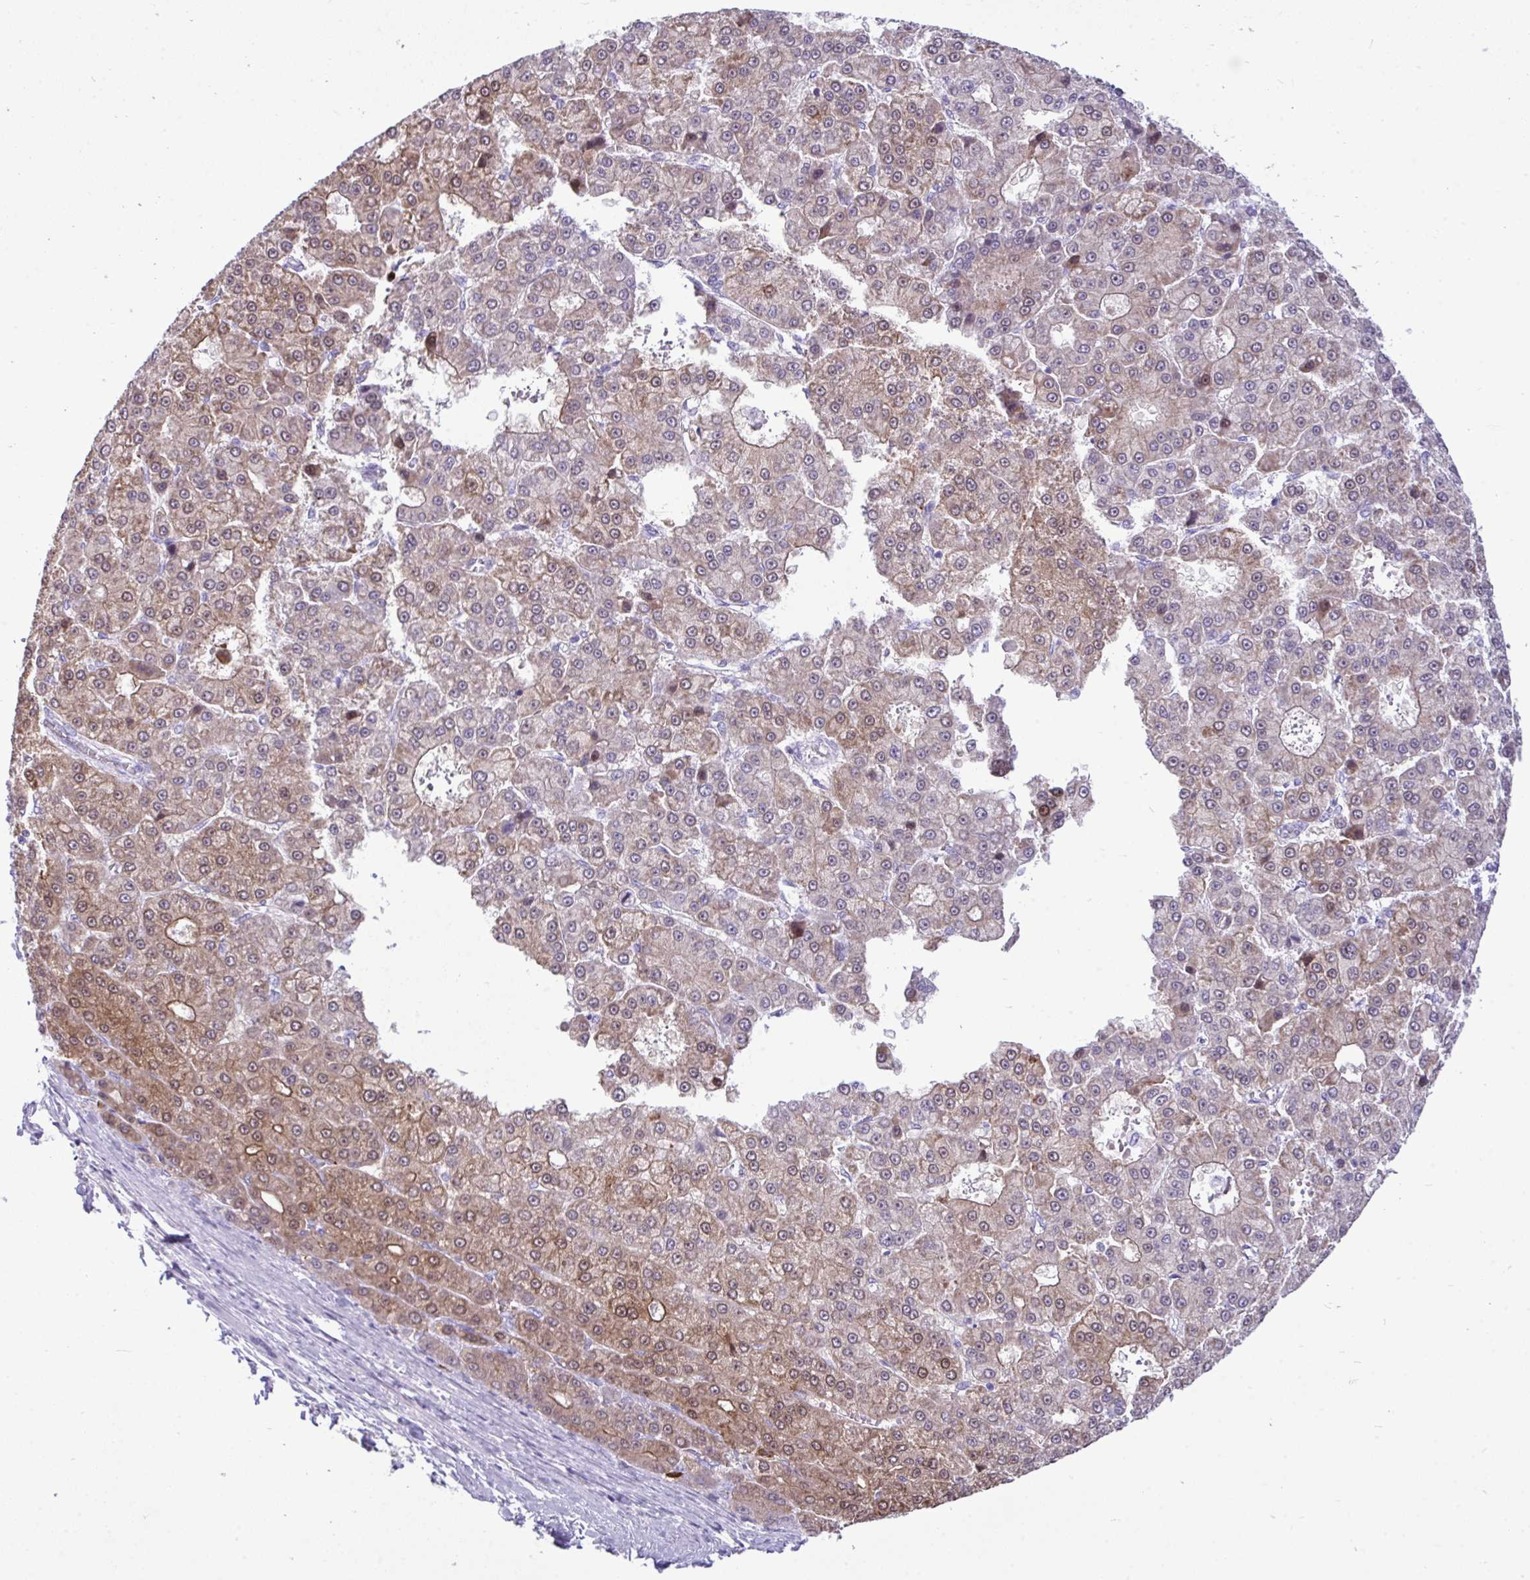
{"staining": {"intensity": "moderate", "quantity": ">75%", "location": "cytoplasmic/membranous"}, "tissue": "liver cancer", "cell_type": "Tumor cells", "image_type": "cancer", "snomed": [{"axis": "morphology", "description": "Carcinoma, Hepatocellular, NOS"}, {"axis": "topography", "description": "Liver"}], "caption": "IHC photomicrograph of neoplastic tissue: human liver cancer stained using immunohistochemistry (IHC) demonstrates medium levels of moderate protein expression localized specifically in the cytoplasmic/membranous of tumor cells, appearing as a cytoplasmic/membranous brown color.", "gene": "ARHGAP42", "patient": {"sex": "male", "age": 70}}